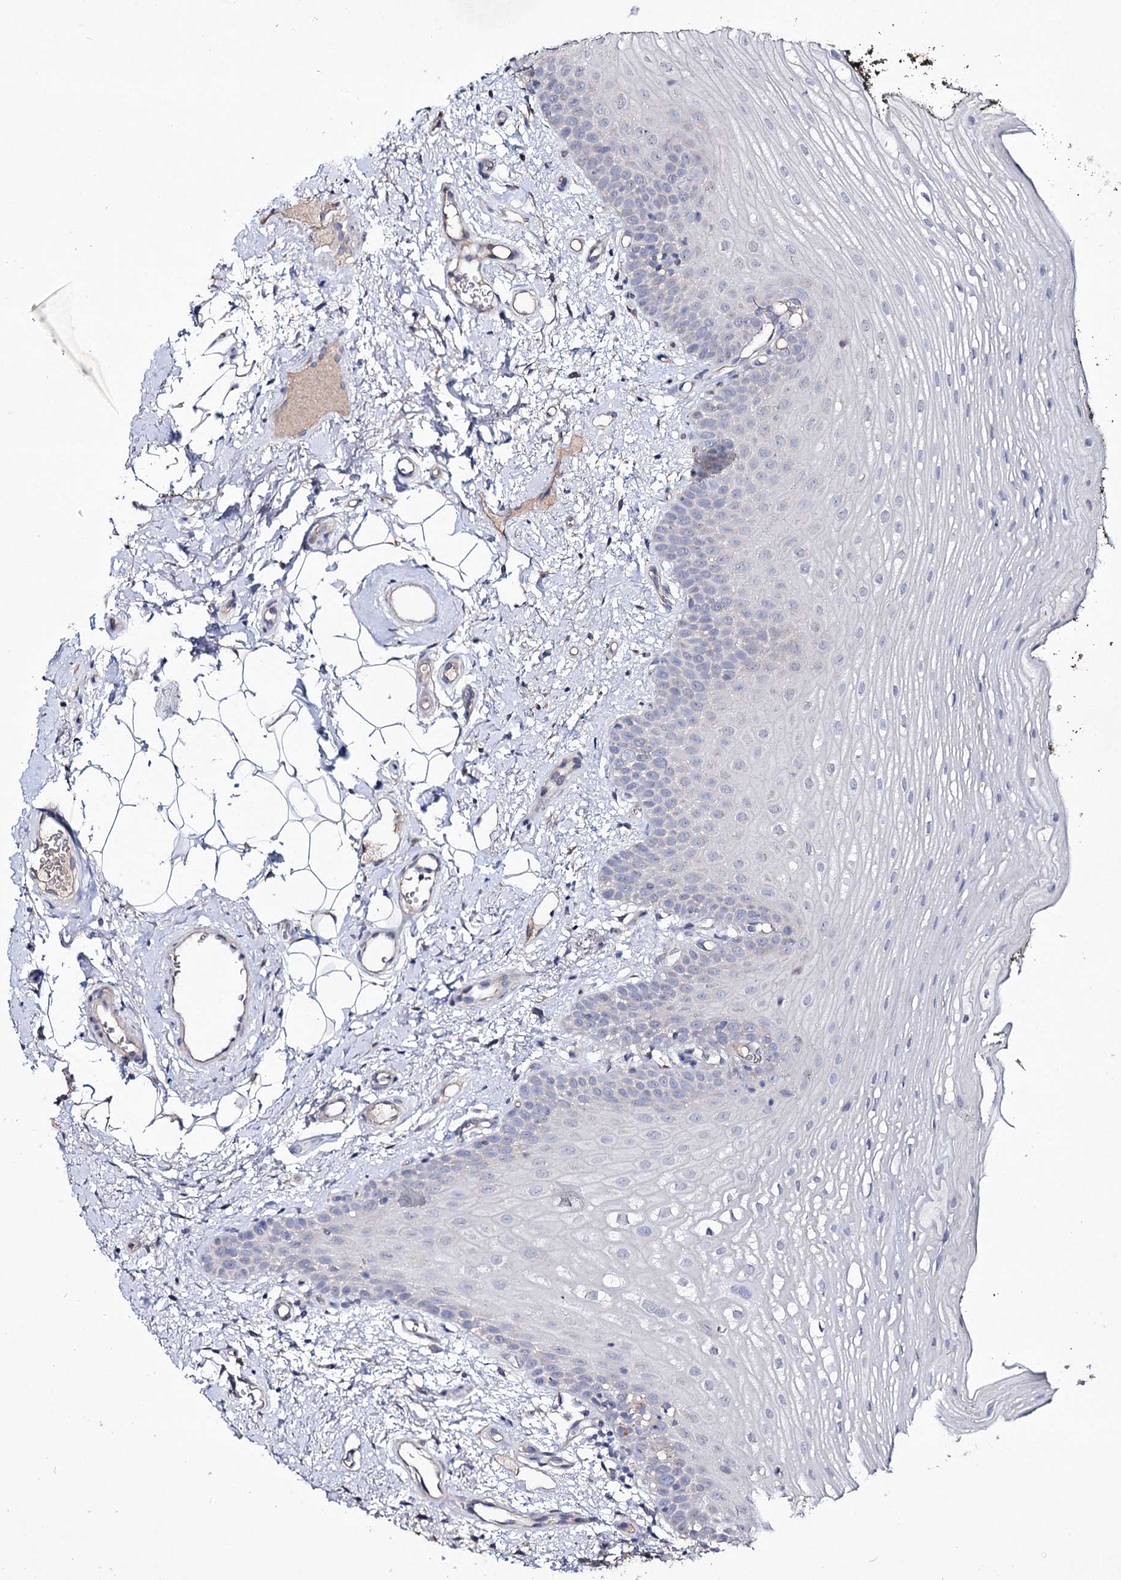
{"staining": {"intensity": "negative", "quantity": "none", "location": "none"}, "tissue": "oral mucosa", "cell_type": "Squamous epithelial cells", "image_type": "normal", "snomed": [{"axis": "morphology", "description": "No evidence of malignacy"}, {"axis": "topography", "description": "Oral tissue"}, {"axis": "topography", "description": "Head-Neck"}], "caption": "Protein analysis of benign oral mucosa exhibits no significant positivity in squamous epithelial cells.", "gene": "SEMA4G", "patient": {"sex": "male", "age": 68}}